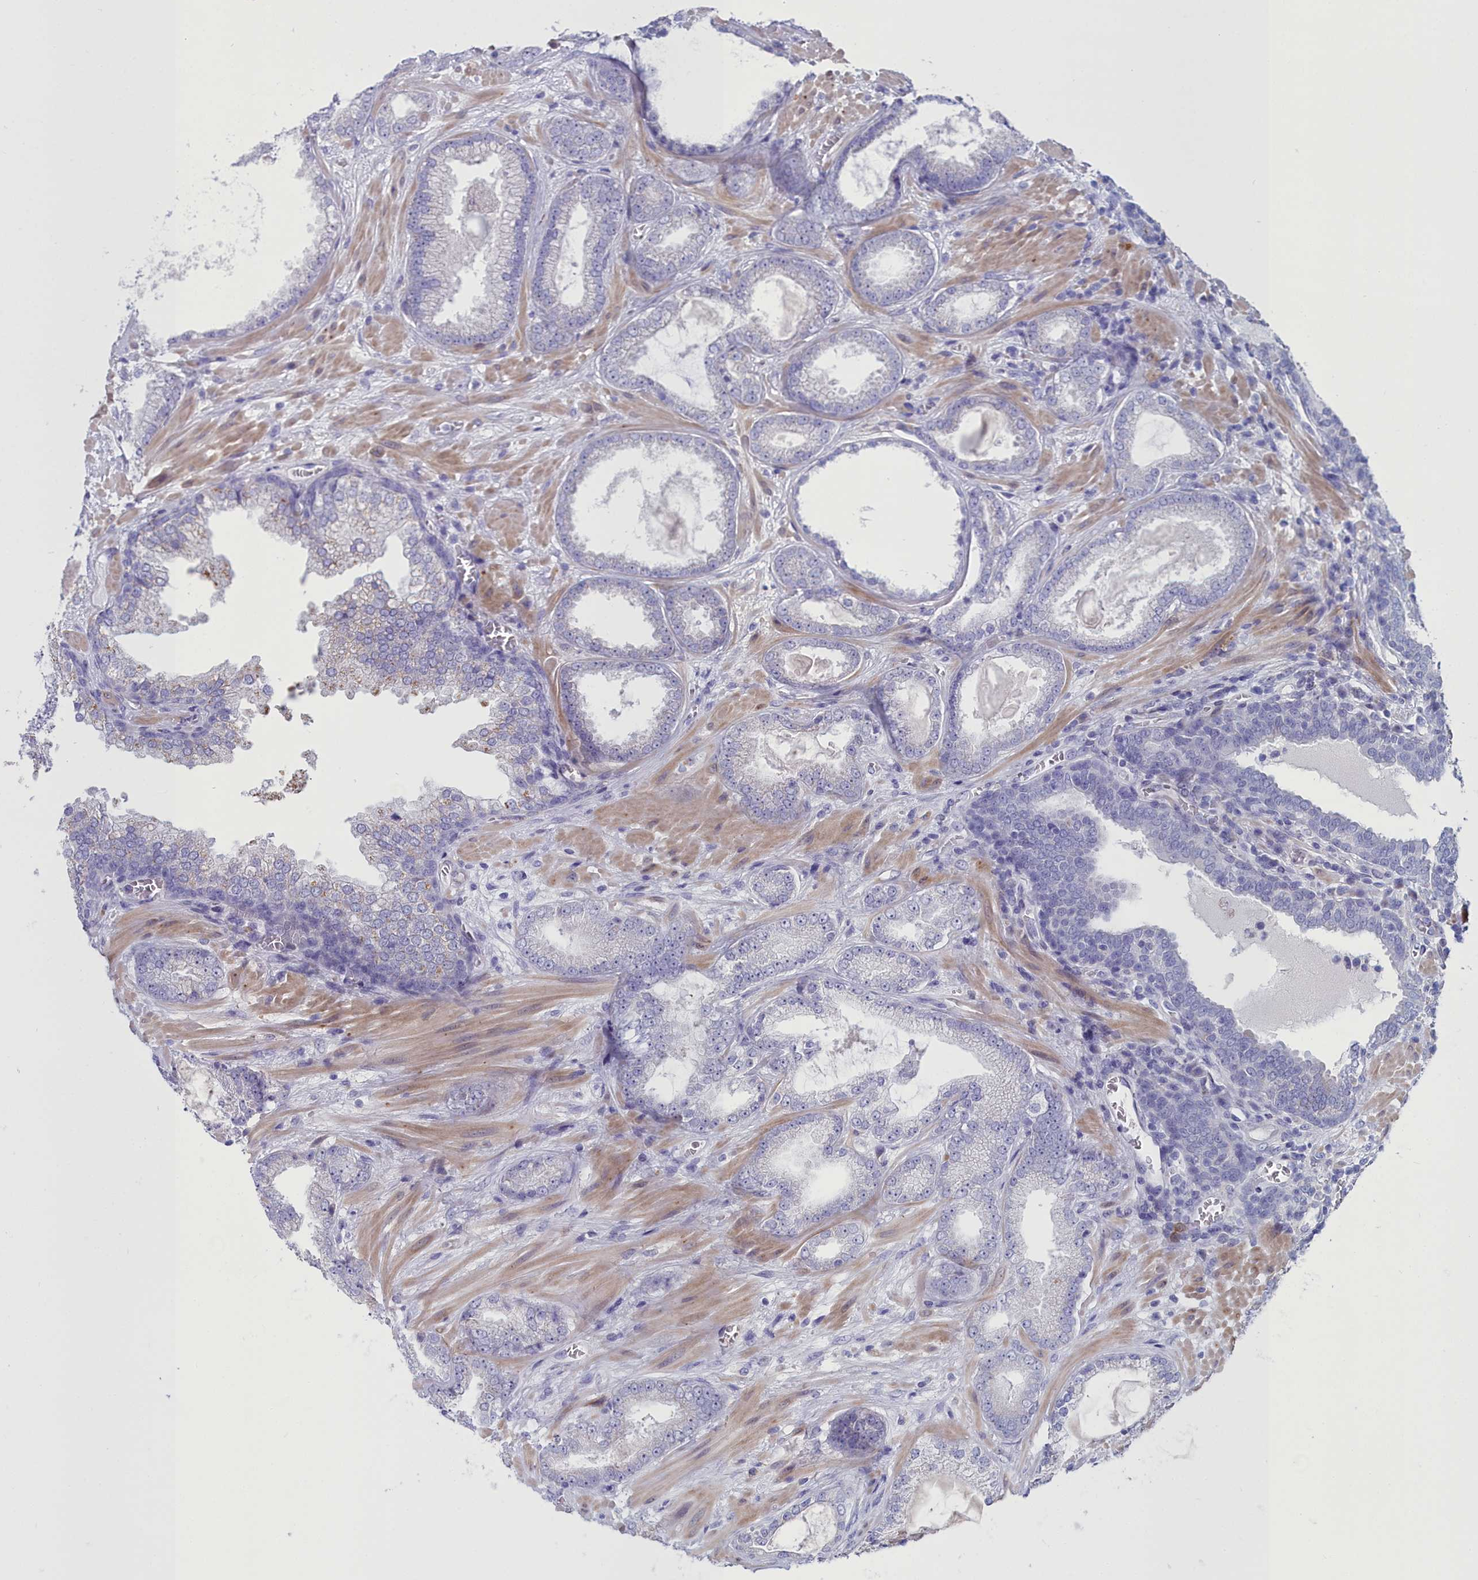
{"staining": {"intensity": "negative", "quantity": "none", "location": "none"}, "tissue": "prostate cancer", "cell_type": "Tumor cells", "image_type": "cancer", "snomed": [{"axis": "morphology", "description": "Adenocarcinoma, Low grade"}, {"axis": "topography", "description": "Prostate"}], "caption": "IHC photomicrograph of neoplastic tissue: prostate low-grade adenocarcinoma stained with DAB demonstrates no significant protein staining in tumor cells.", "gene": "PPP1R14A", "patient": {"sex": "male", "age": 57}}